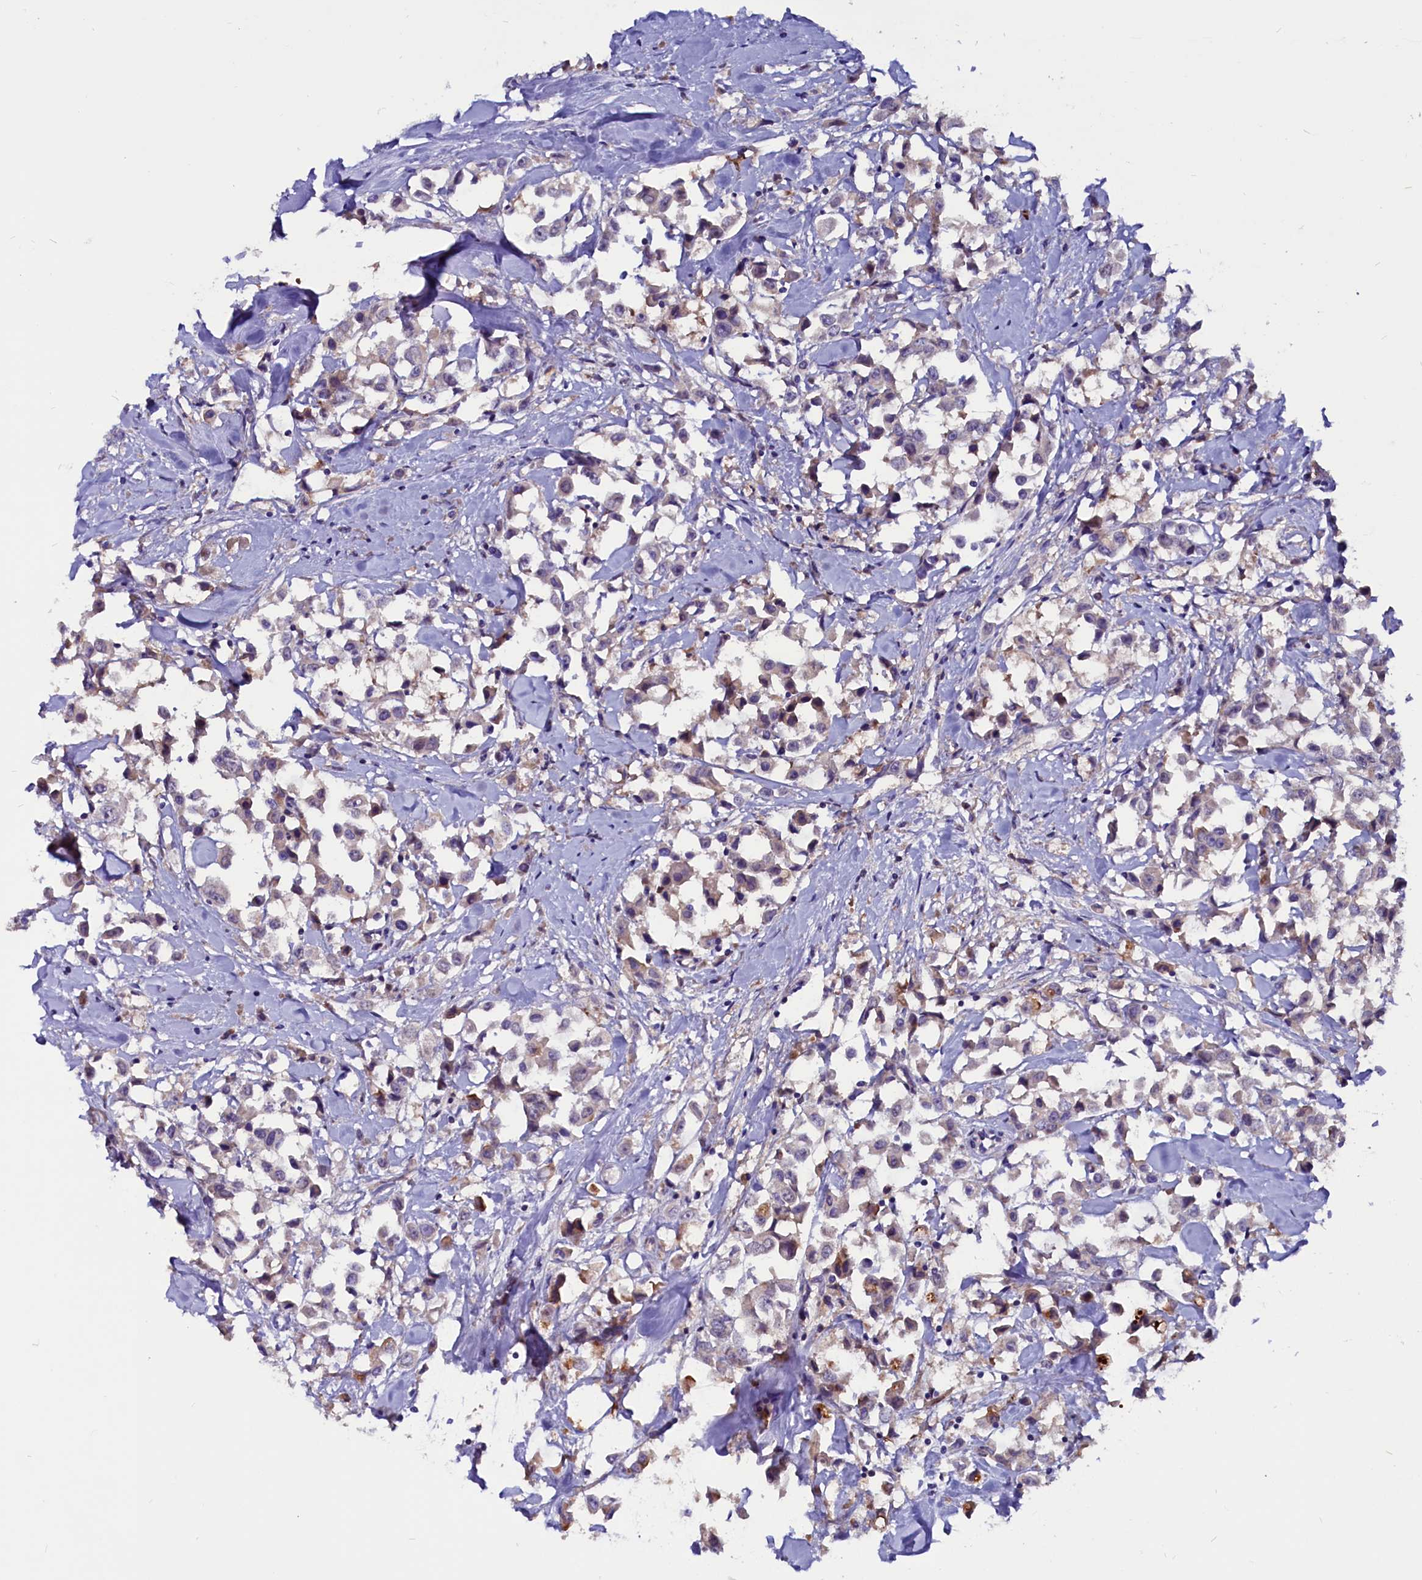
{"staining": {"intensity": "weak", "quantity": "25%-75%", "location": "cytoplasmic/membranous"}, "tissue": "breast cancer", "cell_type": "Tumor cells", "image_type": "cancer", "snomed": [{"axis": "morphology", "description": "Duct carcinoma"}, {"axis": "topography", "description": "Breast"}], "caption": "Human breast cancer (intraductal carcinoma) stained for a protein (brown) reveals weak cytoplasmic/membranous positive positivity in about 25%-75% of tumor cells.", "gene": "CCBE1", "patient": {"sex": "female", "age": 61}}